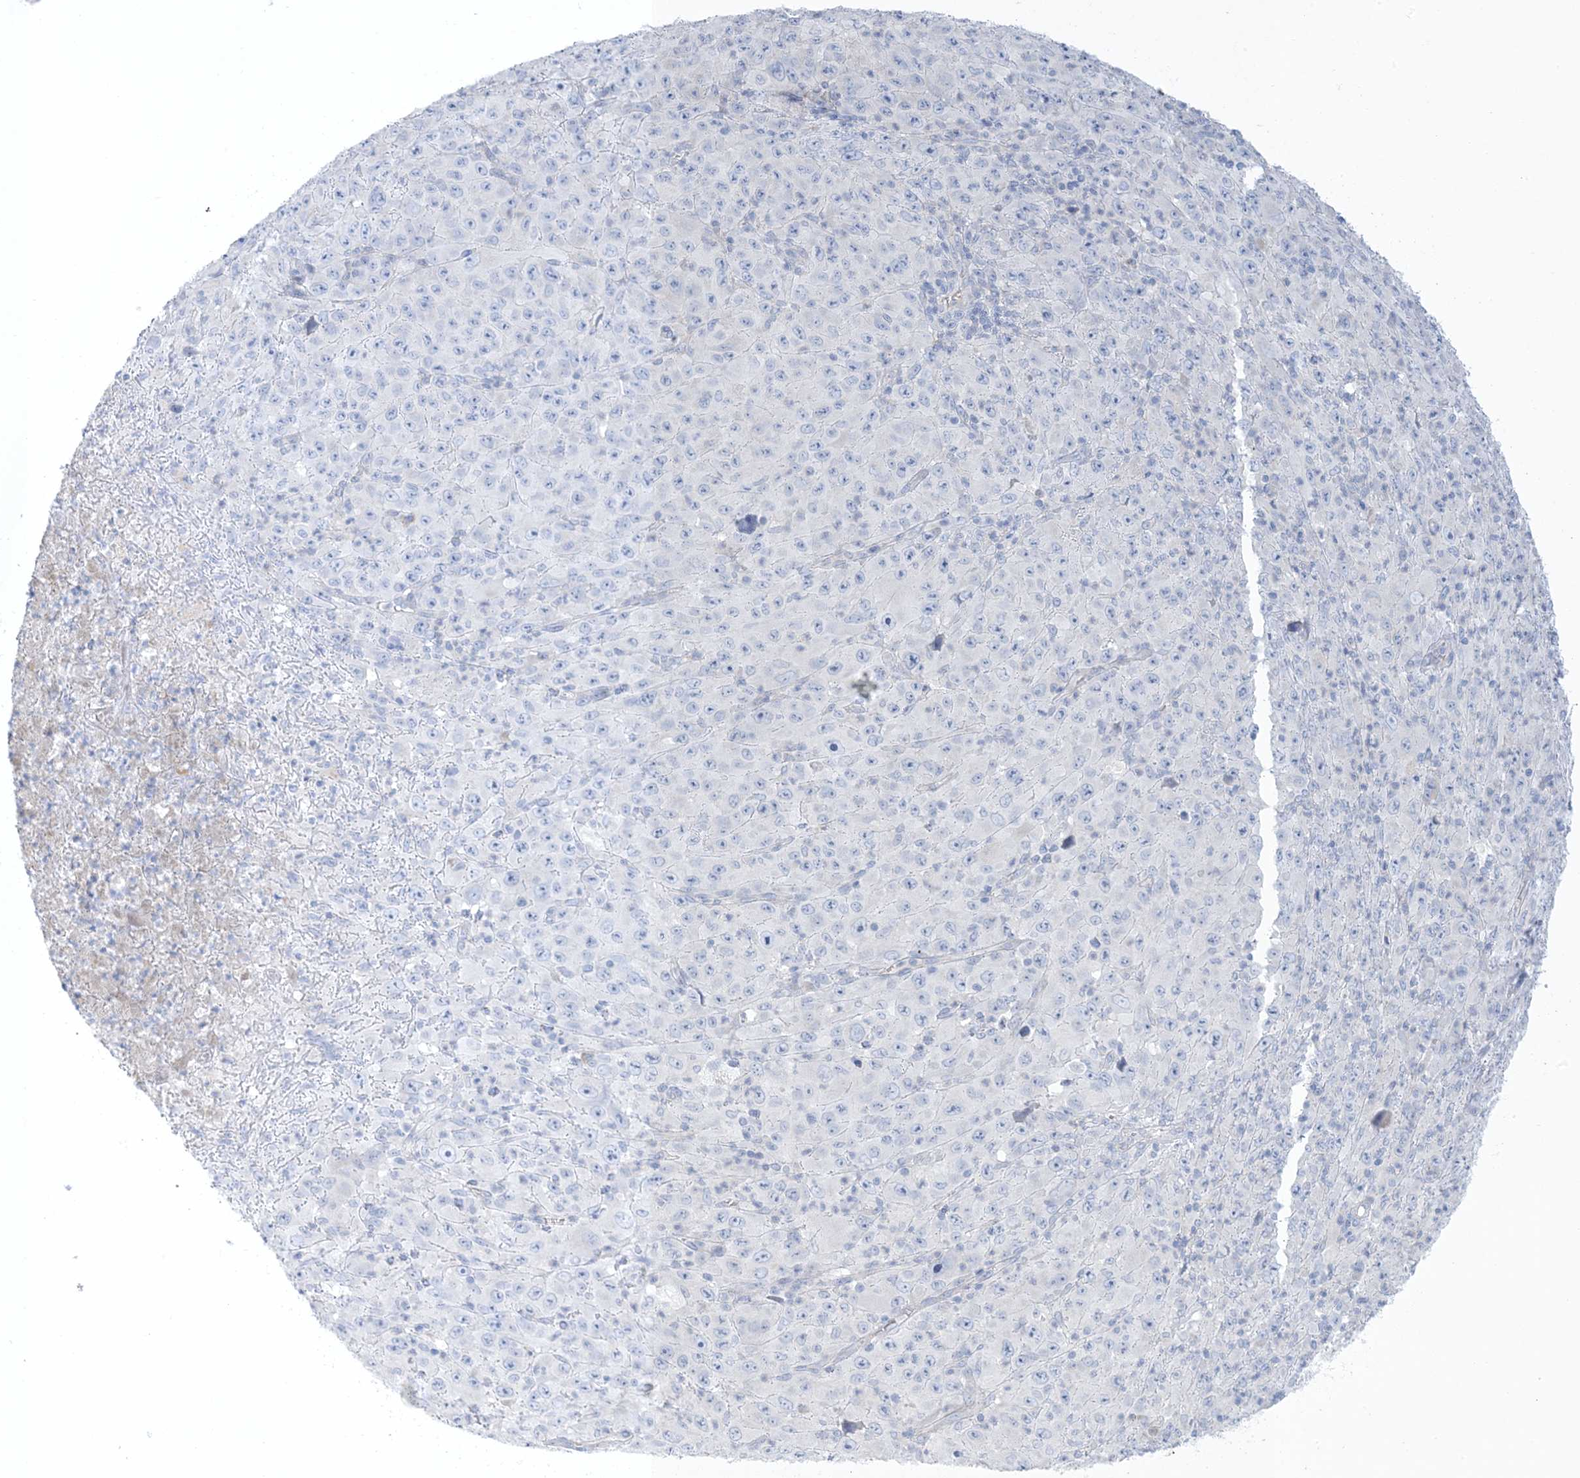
{"staining": {"intensity": "negative", "quantity": "none", "location": "none"}, "tissue": "melanoma", "cell_type": "Tumor cells", "image_type": "cancer", "snomed": [{"axis": "morphology", "description": "Malignant melanoma, Metastatic site"}, {"axis": "topography", "description": "Skin"}], "caption": "Protein analysis of melanoma displays no significant positivity in tumor cells. (DAB IHC visualized using brightfield microscopy, high magnification).", "gene": "XIRP2", "patient": {"sex": "female", "age": 56}}